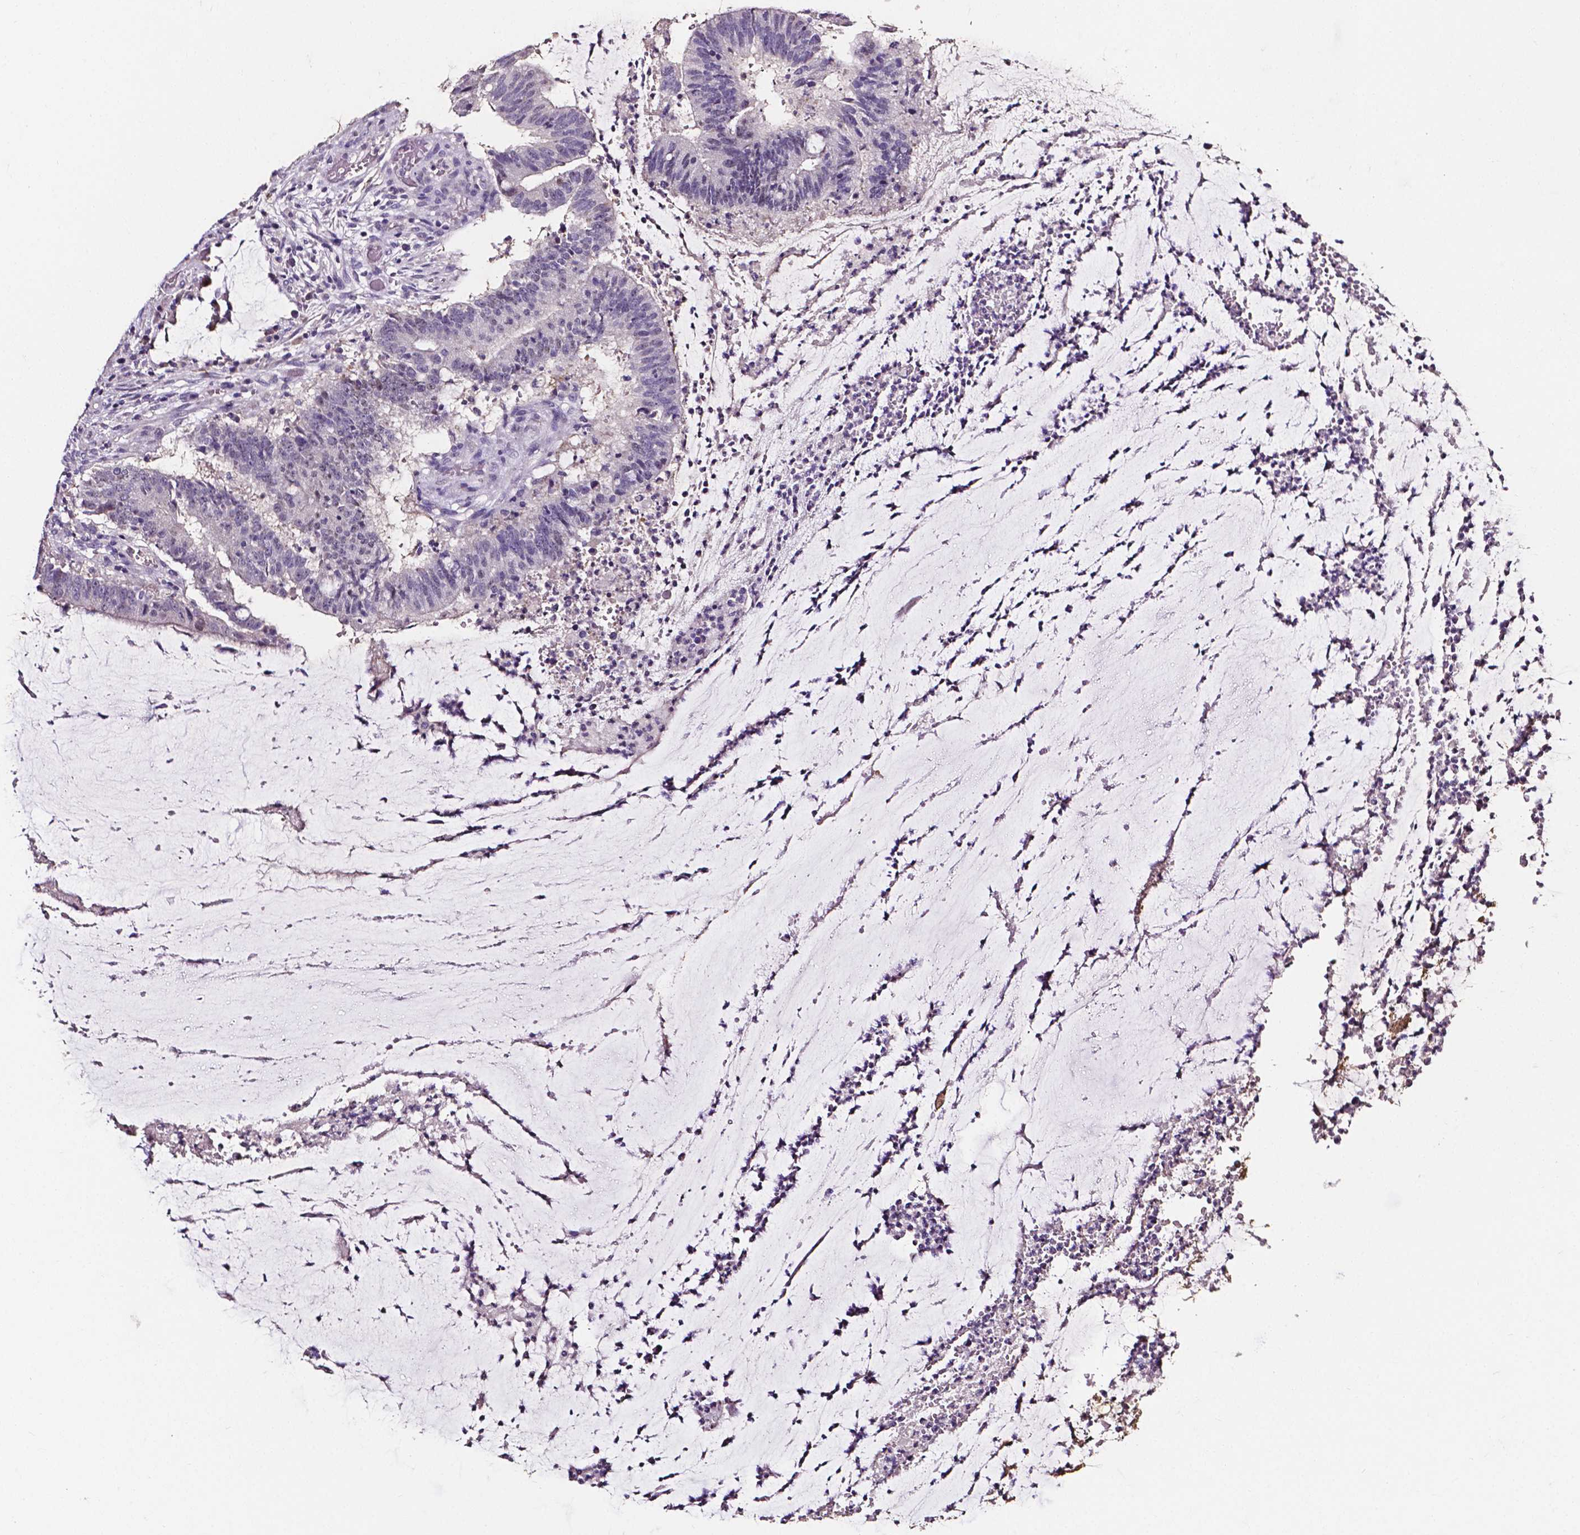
{"staining": {"intensity": "negative", "quantity": "none", "location": "none"}, "tissue": "colorectal cancer", "cell_type": "Tumor cells", "image_type": "cancer", "snomed": [{"axis": "morphology", "description": "Adenocarcinoma, NOS"}, {"axis": "topography", "description": "Colon"}], "caption": "IHC of human colorectal cancer (adenocarcinoma) shows no expression in tumor cells.", "gene": "PSAT1", "patient": {"sex": "female", "age": 43}}